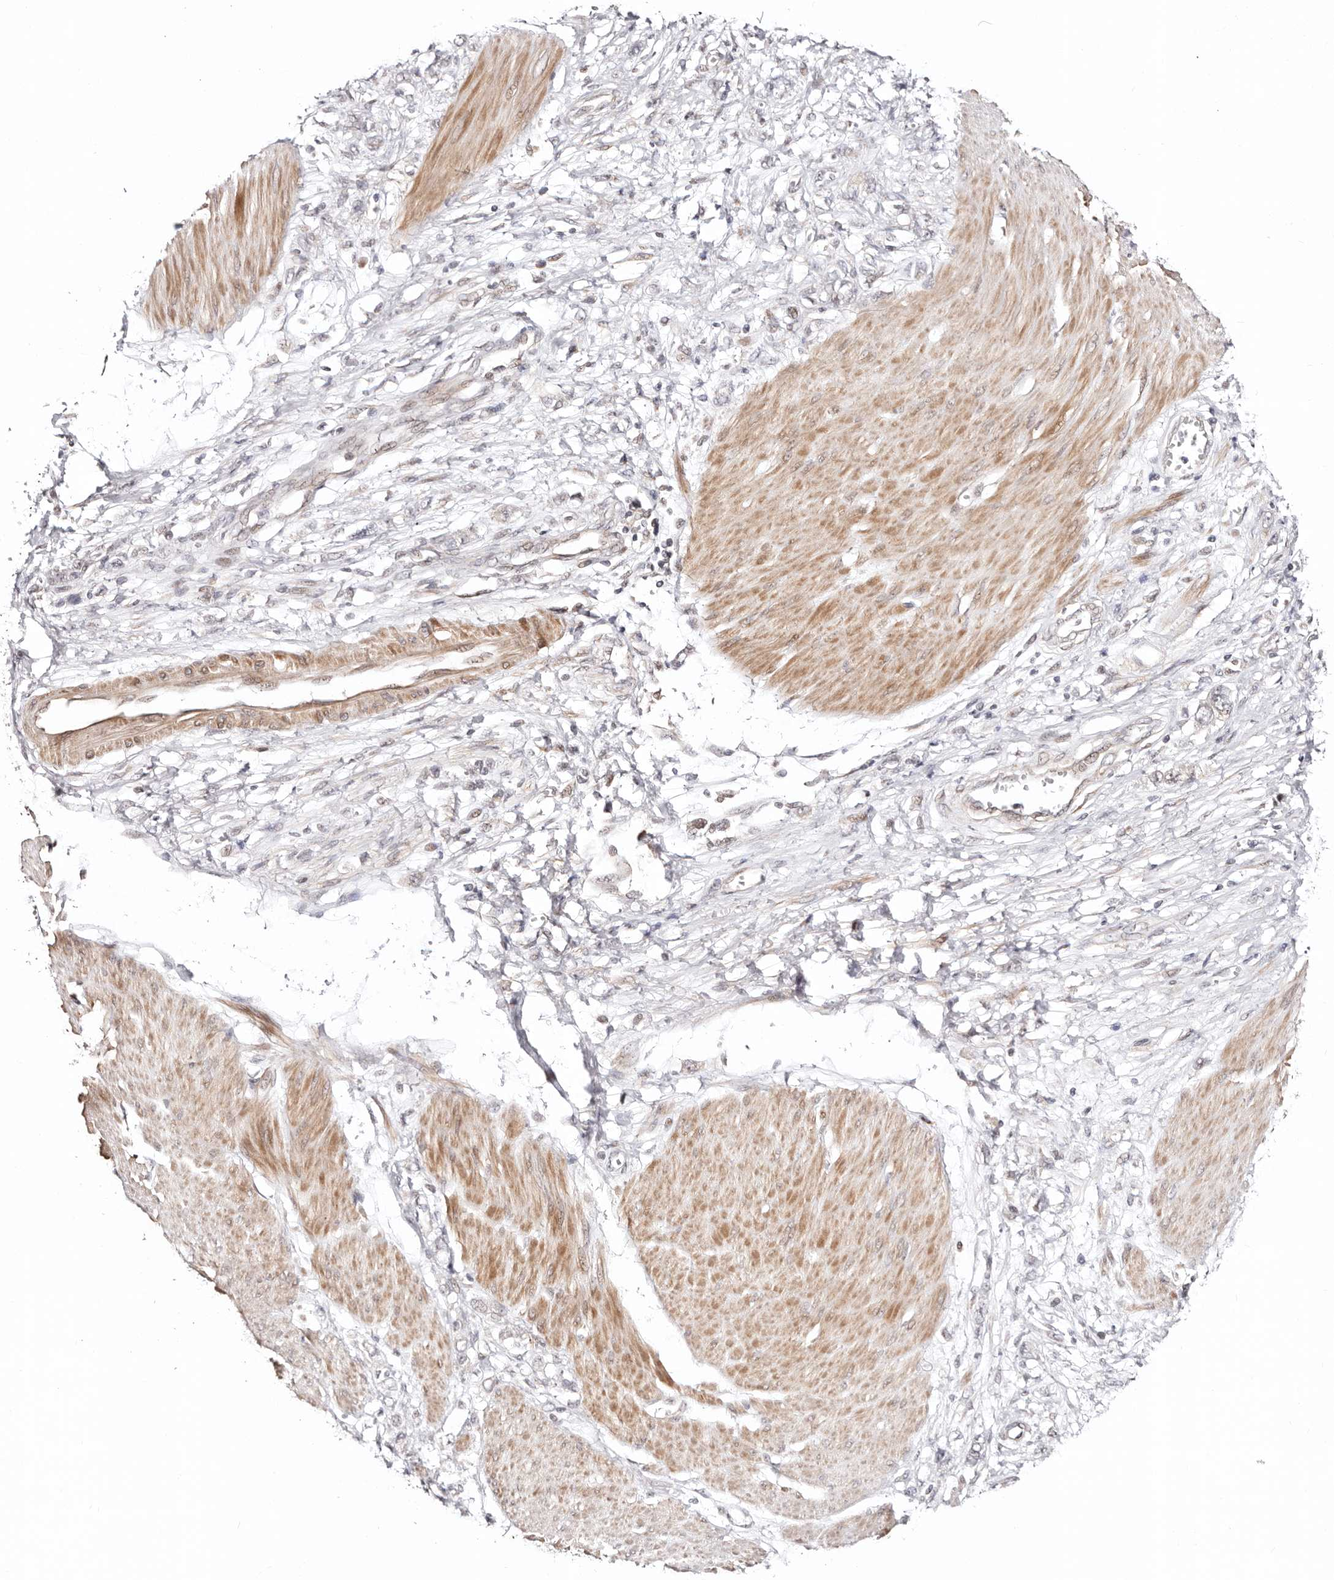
{"staining": {"intensity": "negative", "quantity": "none", "location": "none"}, "tissue": "stomach cancer", "cell_type": "Tumor cells", "image_type": "cancer", "snomed": [{"axis": "morphology", "description": "Adenocarcinoma, NOS"}, {"axis": "topography", "description": "Stomach"}], "caption": "Immunohistochemistry (IHC) photomicrograph of neoplastic tissue: human stomach cancer stained with DAB shows no significant protein expression in tumor cells. Nuclei are stained in blue.", "gene": "HIVEP3", "patient": {"sex": "female", "age": 76}}